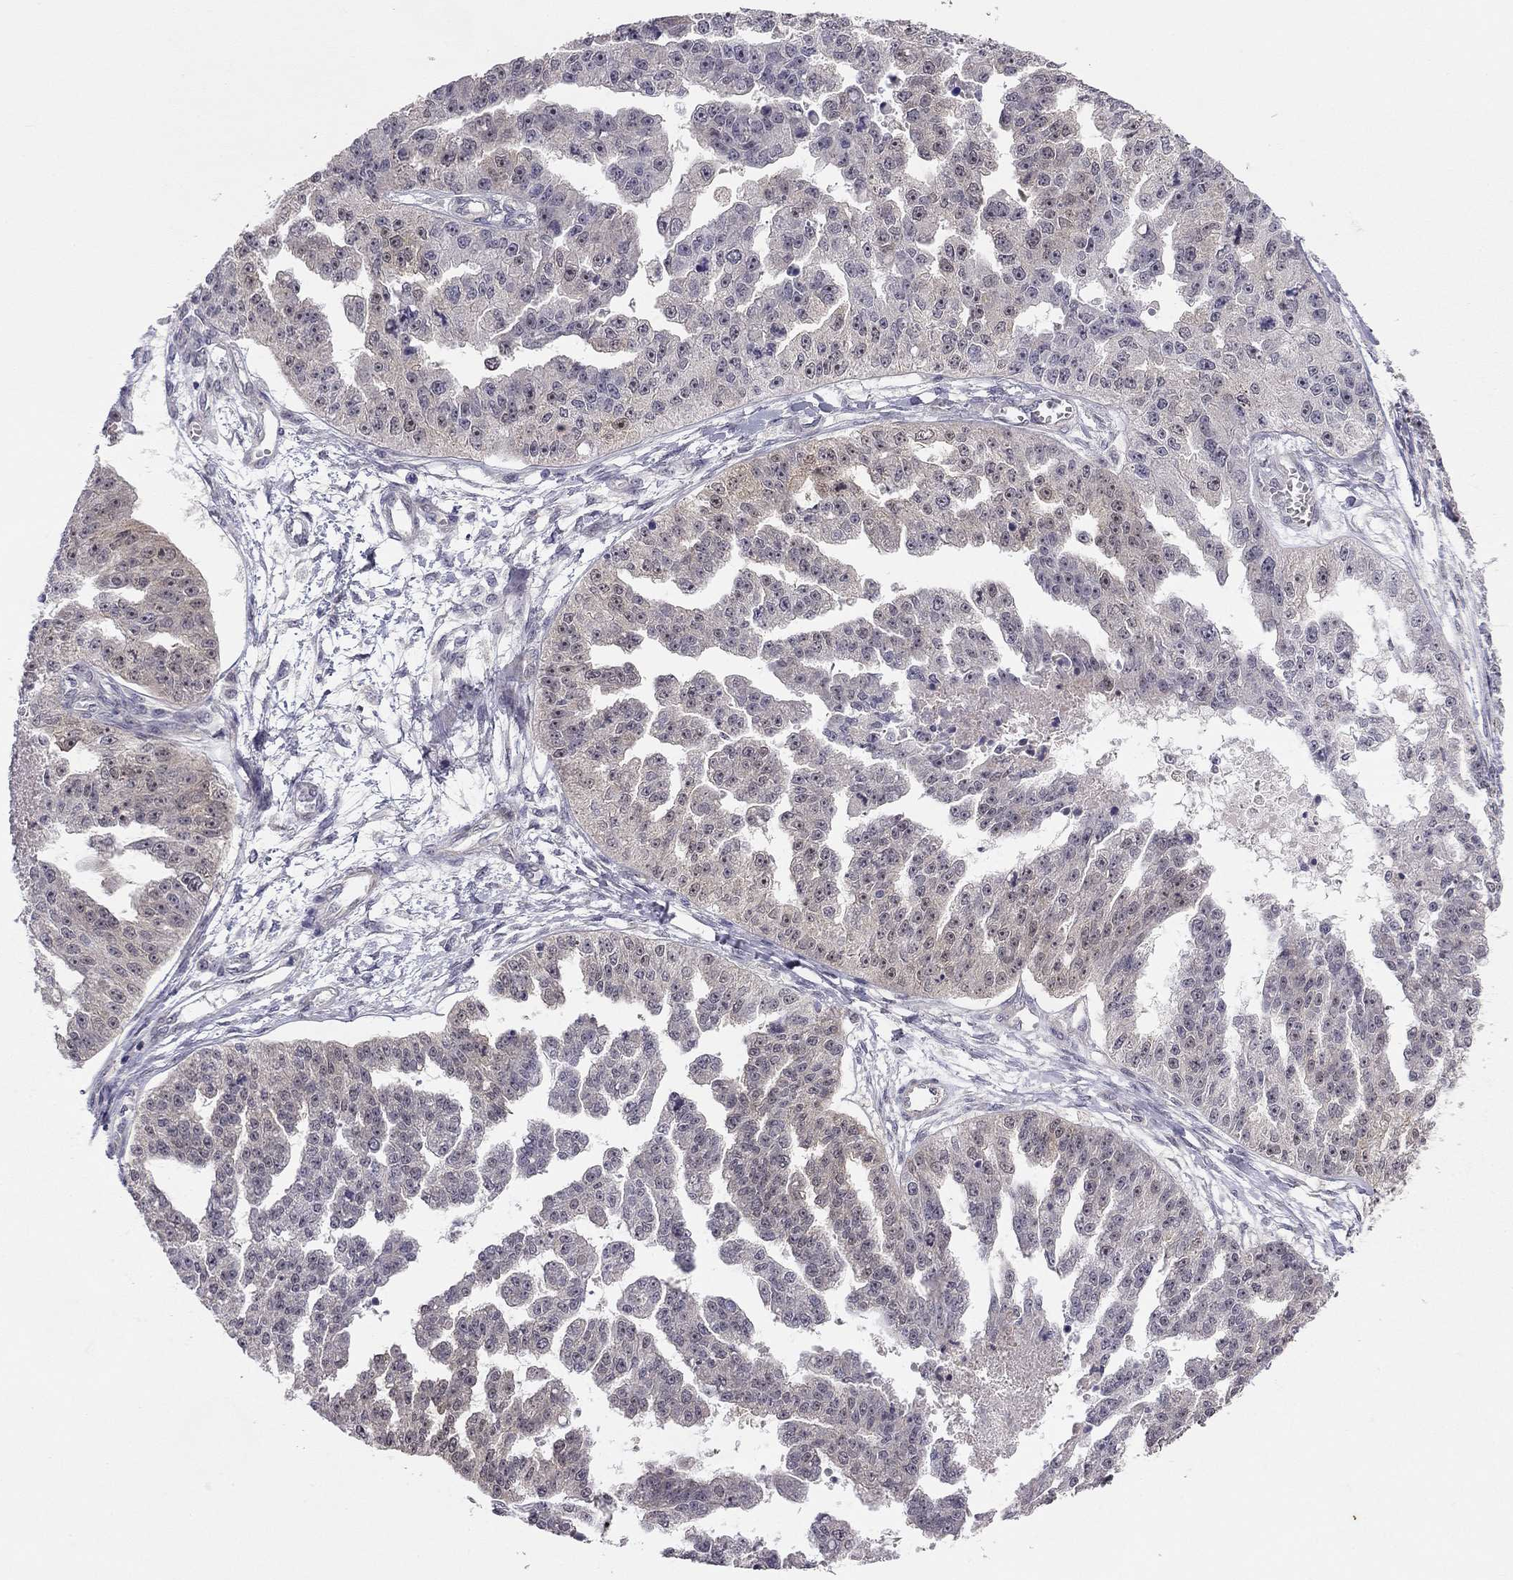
{"staining": {"intensity": "moderate", "quantity": "<25%", "location": "nuclear"}, "tissue": "ovarian cancer", "cell_type": "Tumor cells", "image_type": "cancer", "snomed": [{"axis": "morphology", "description": "Cystadenocarcinoma, serous, NOS"}, {"axis": "topography", "description": "Ovary"}], "caption": "Tumor cells display low levels of moderate nuclear expression in about <25% of cells in ovarian cancer (serous cystadenocarcinoma).", "gene": "STXBP6", "patient": {"sex": "female", "age": 58}}